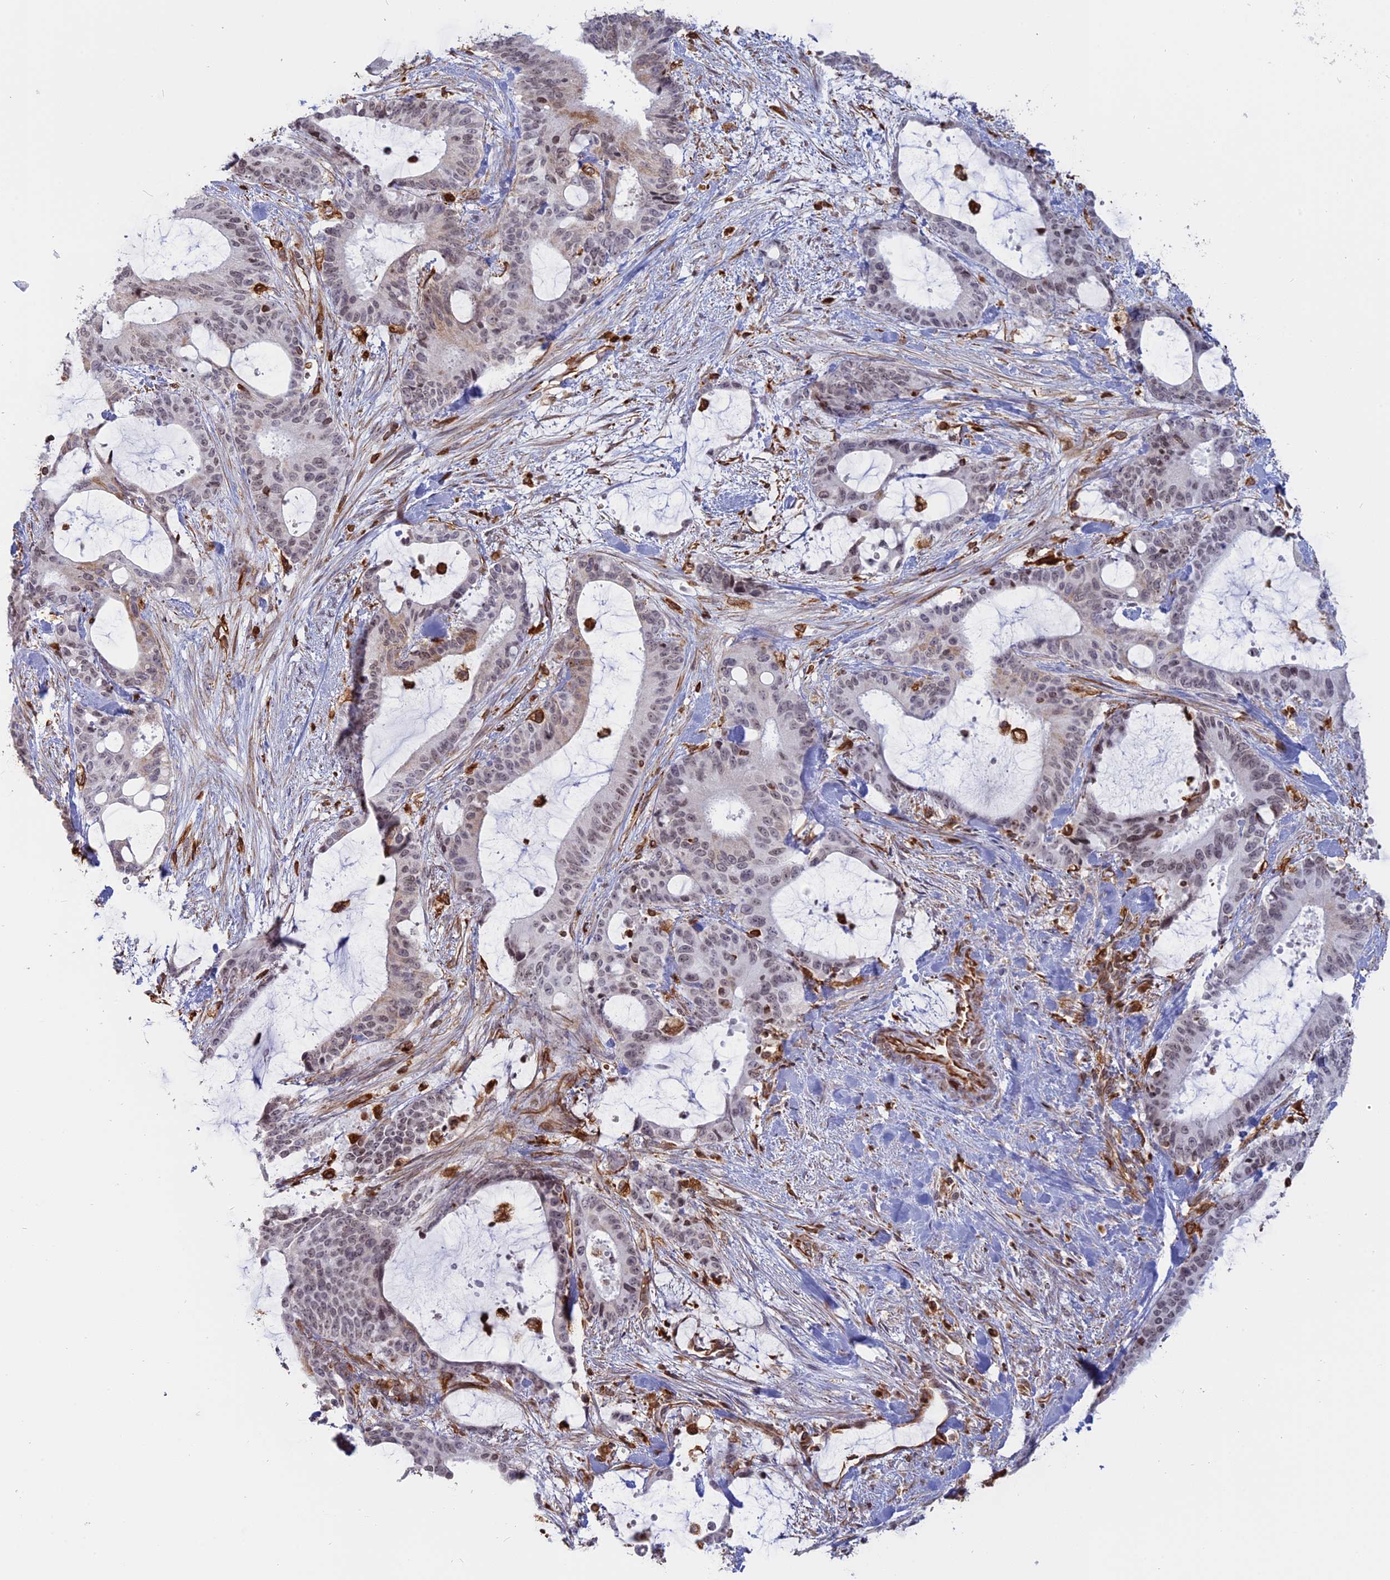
{"staining": {"intensity": "negative", "quantity": "none", "location": "none"}, "tissue": "liver cancer", "cell_type": "Tumor cells", "image_type": "cancer", "snomed": [{"axis": "morphology", "description": "Normal tissue, NOS"}, {"axis": "morphology", "description": "Cholangiocarcinoma"}, {"axis": "topography", "description": "Liver"}, {"axis": "topography", "description": "Peripheral nerve tissue"}], "caption": "The IHC image has no significant positivity in tumor cells of liver cancer (cholangiocarcinoma) tissue. The staining was performed using DAB (3,3'-diaminobenzidine) to visualize the protein expression in brown, while the nuclei were stained in blue with hematoxylin (Magnification: 20x).", "gene": "APOBR", "patient": {"sex": "female", "age": 73}}